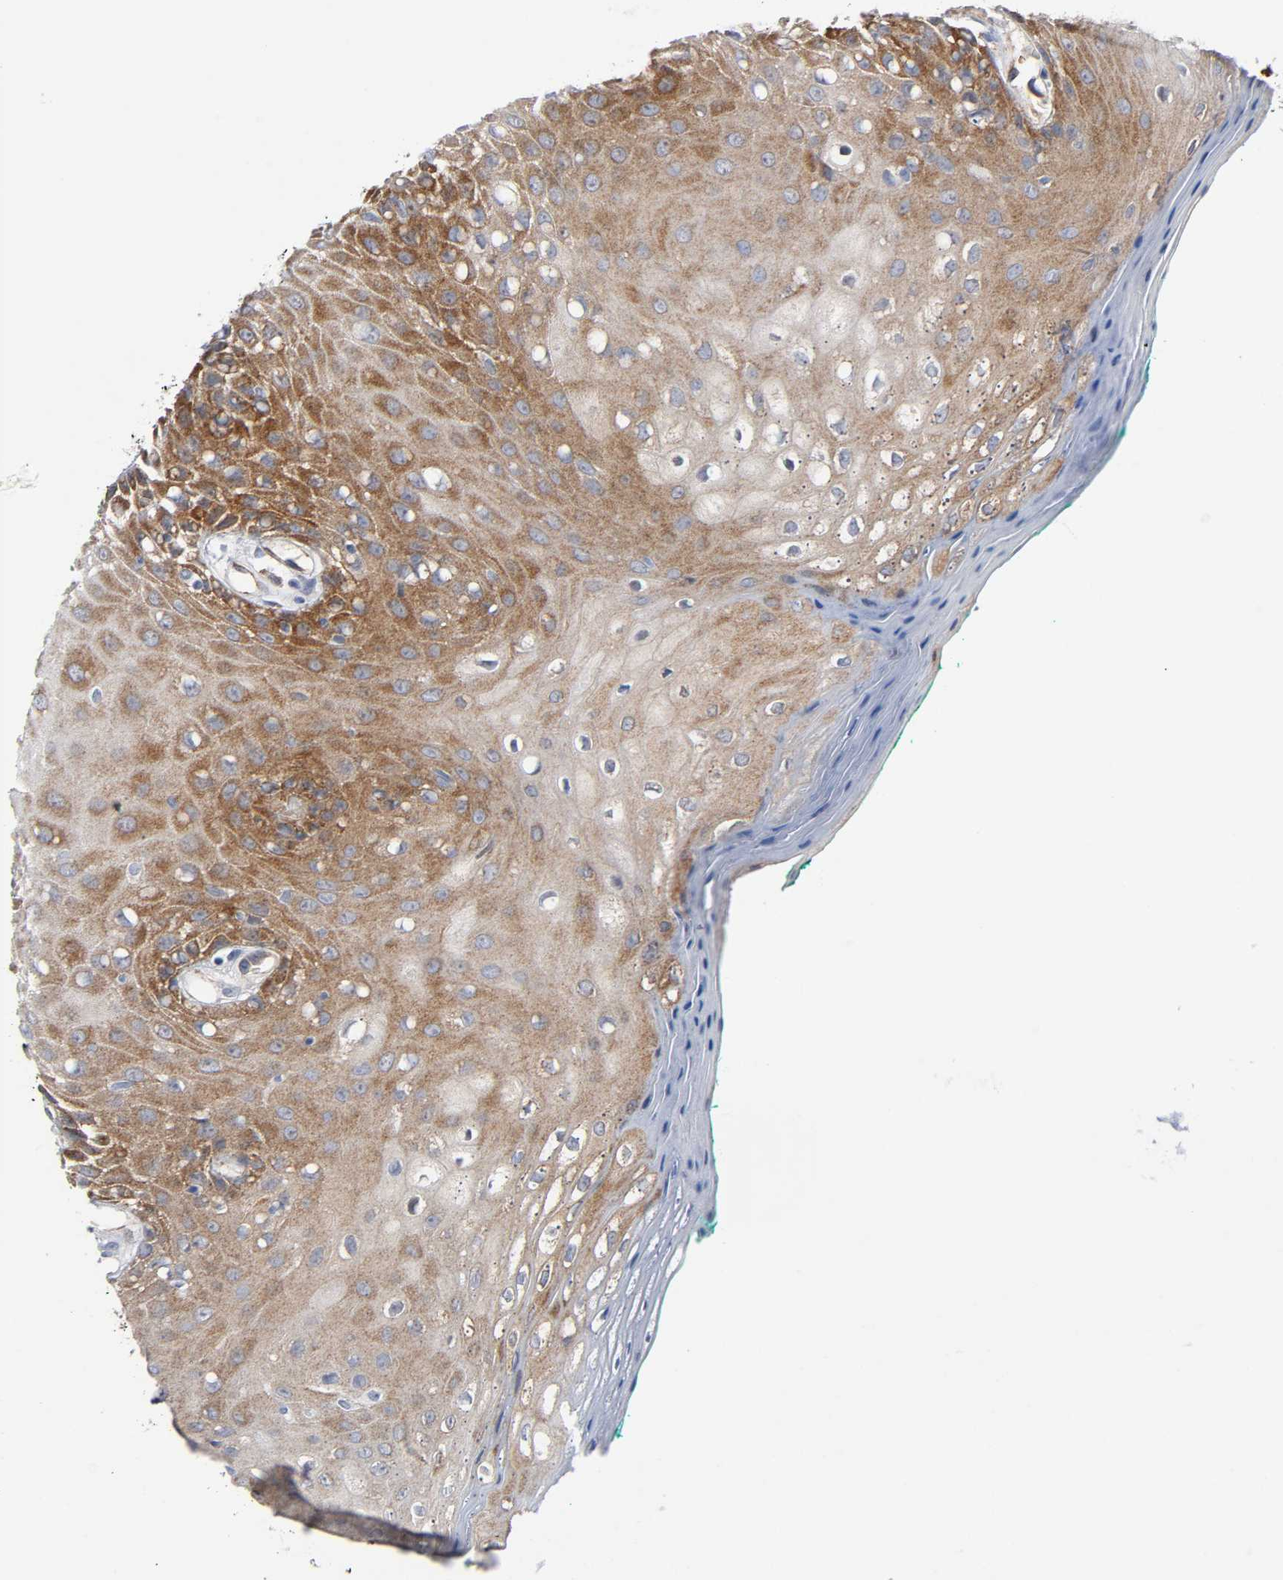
{"staining": {"intensity": "moderate", "quantity": ">75%", "location": "cytoplasmic/membranous"}, "tissue": "oral mucosa", "cell_type": "Squamous epithelial cells", "image_type": "normal", "snomed": [{"axis": "morphology", "description": "Normal tissue, NOS"}, {"axis": "morphology", "description": "Squamous cell carcinoma, NOS"}, {"axis": "topography", "description": "Skeletal muscle"}, {"axis": "topography", "description": "Oral tissue"}, {"axis": "topography", "description": "Head-Neck"}], "caption": "A brown stain labels moderate cytoplasmic/membranous positivity of a protein in squamous epithelial cells of normal oral mucosa.", "gene": "CD2AP", "patient": {"sex": "female", "age": 84}}